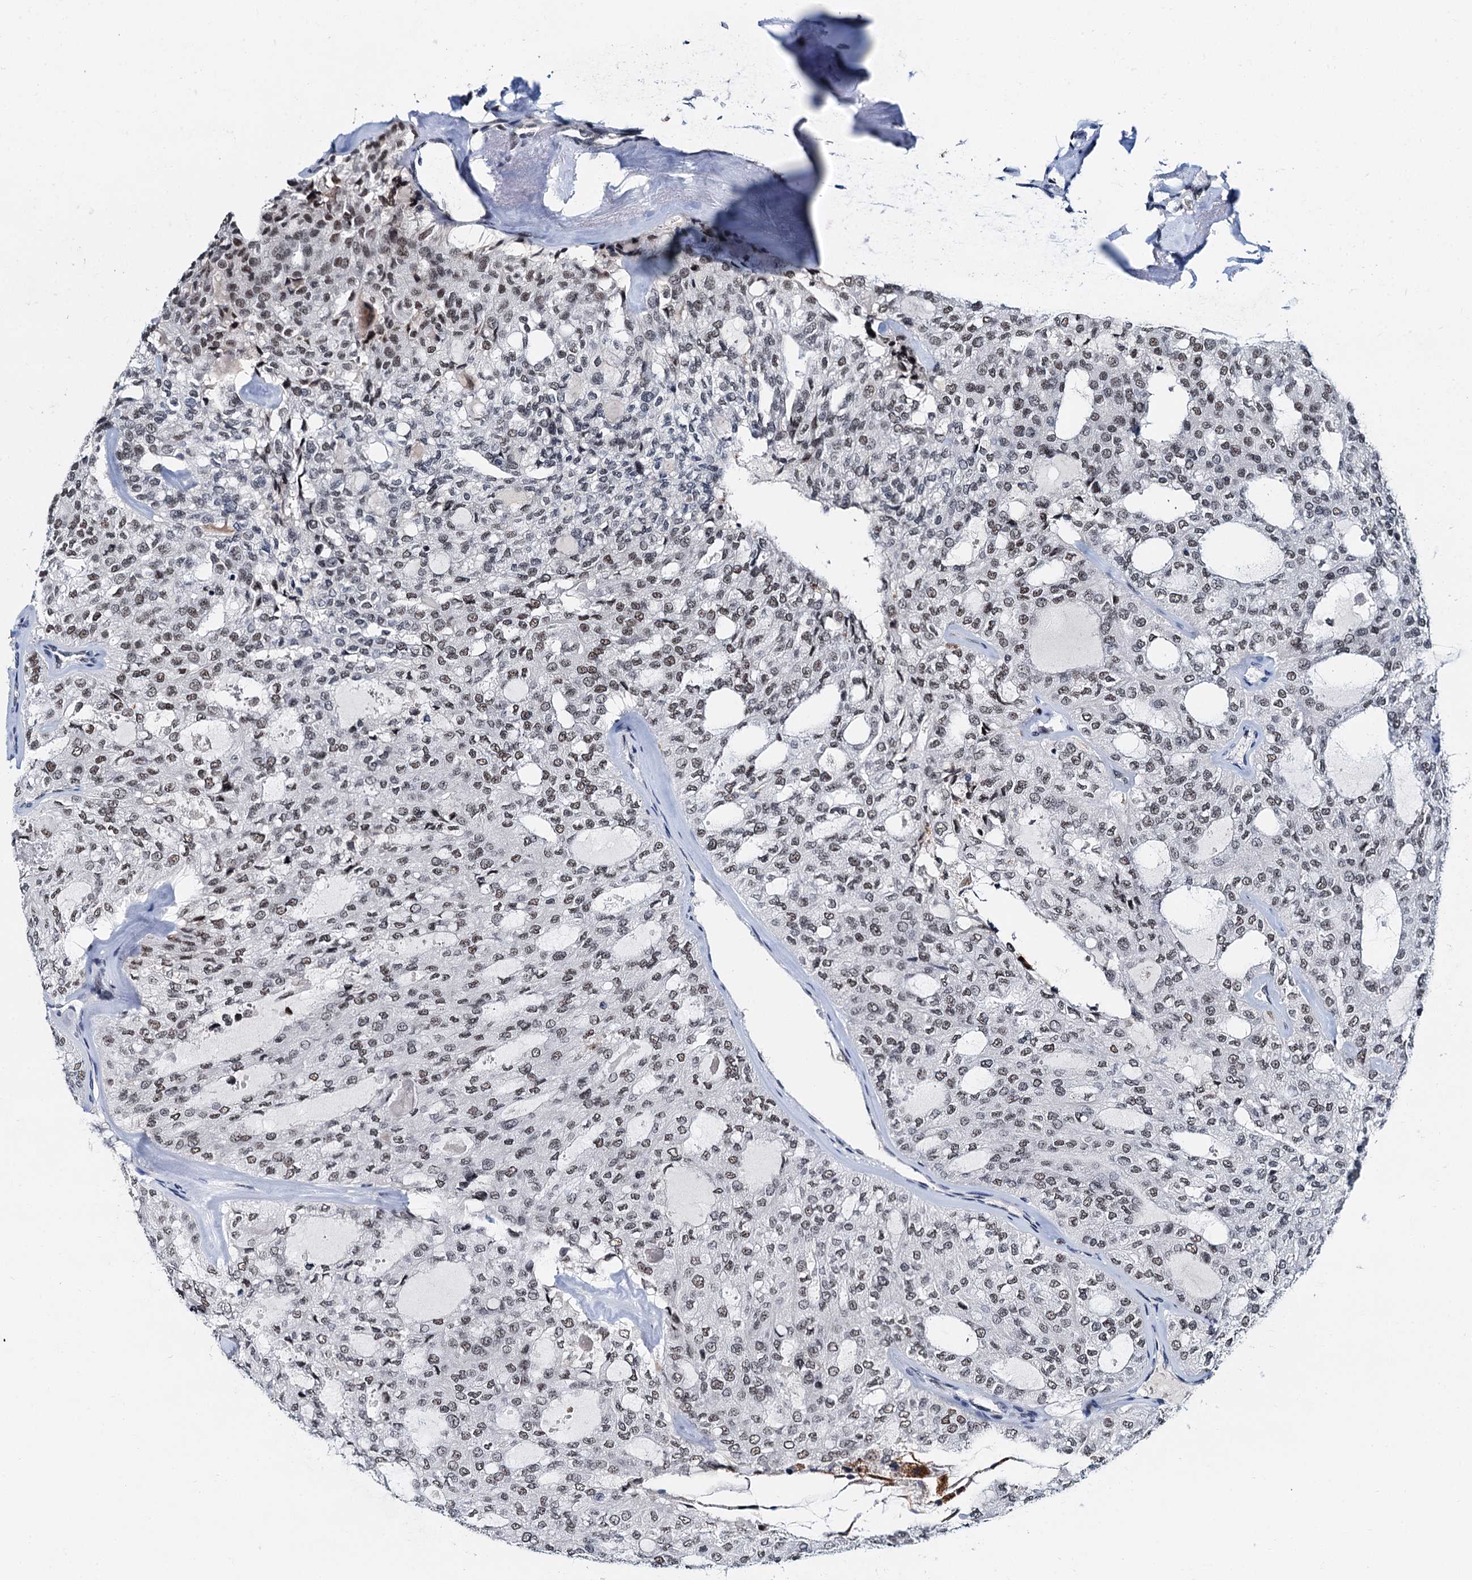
{"staining": {"intensity": "weak", "quantity": ">75%", "location": "nuclear"}, "tissue": "thyroid cancer", "cell_type": "Tumor cells", "image_type": "cancer", "snomed": [{"axis": "morphology", "description": "Follicular adenoma carcinoma, NOS"}, {"axis": "topography", "description": "Thyroid gland"}], "caption": "Protein staining demonstrates weak nuclear staining in about >75% of tumor cells in follicular adenoma carcinoma (thyroid). The staining was performed using DAB (3,3'-diaminobenzidine), with brown indicating positive protein expression. Nuclei are stained blue with hematoxylin.", "gene": "SNRPD1", "patient": {"sex": "male", "age": 75}}